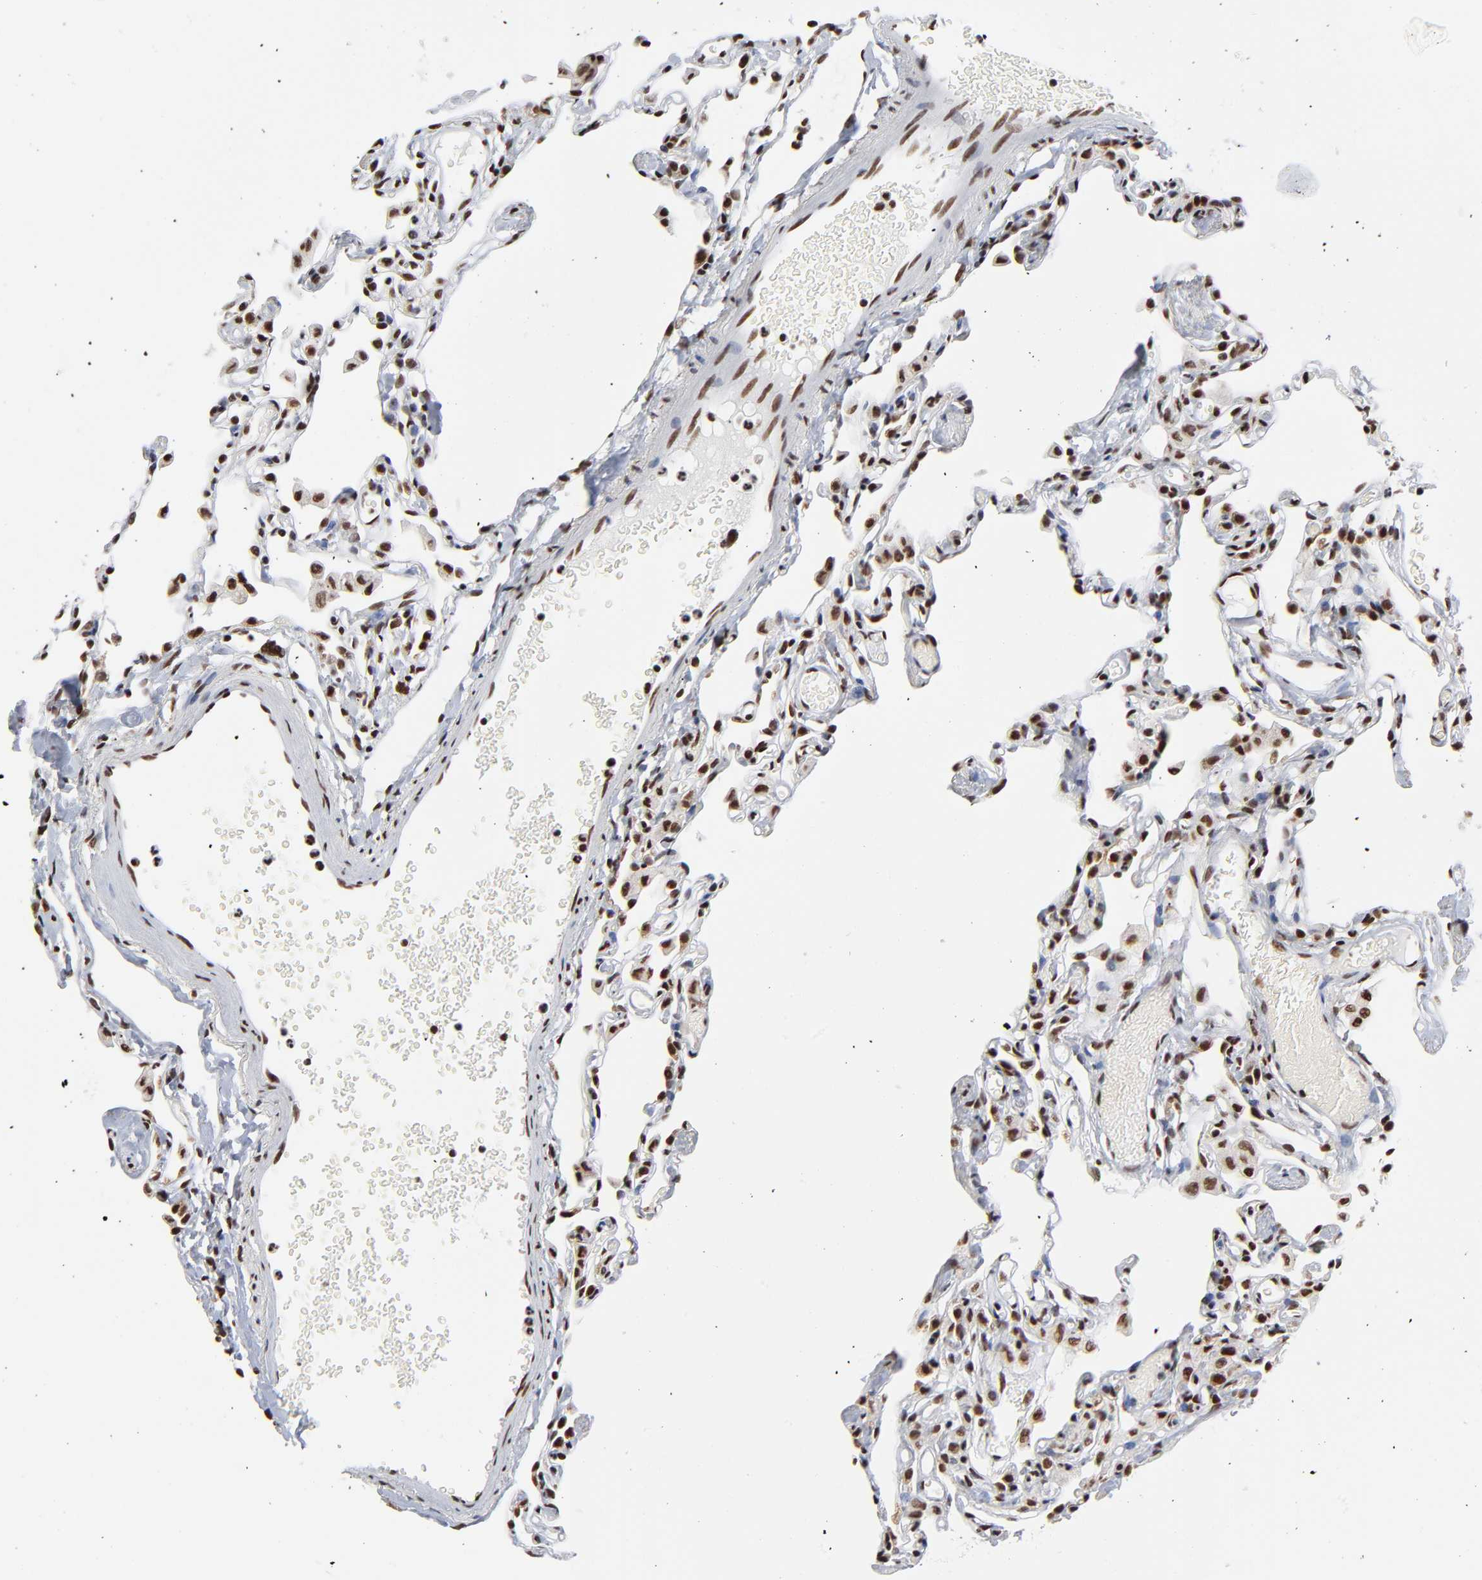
{"staining": {"intensity": "strong", "quantity": ">75%", "location": "nuclear"}, "tissue": "lung", "cell_type": "Alveolar cells", "image_type": "normal", "snomed": [{"axis": "morphology", "description": "Normal tissue, NOS"}, {"axis": "topography", "description": "Lung"}], "caption": "DAB (3,3'-diaminobenzidine) immunohistochemical staining of benign human lung displays strong nuclear protein positivity in about >75% of alveolar cells. Immunohistochemistry stains the protein in brown and the nuclei are stained blue.", "gene": "CREB1", "patient": {"sex": "female", "age": 49}}